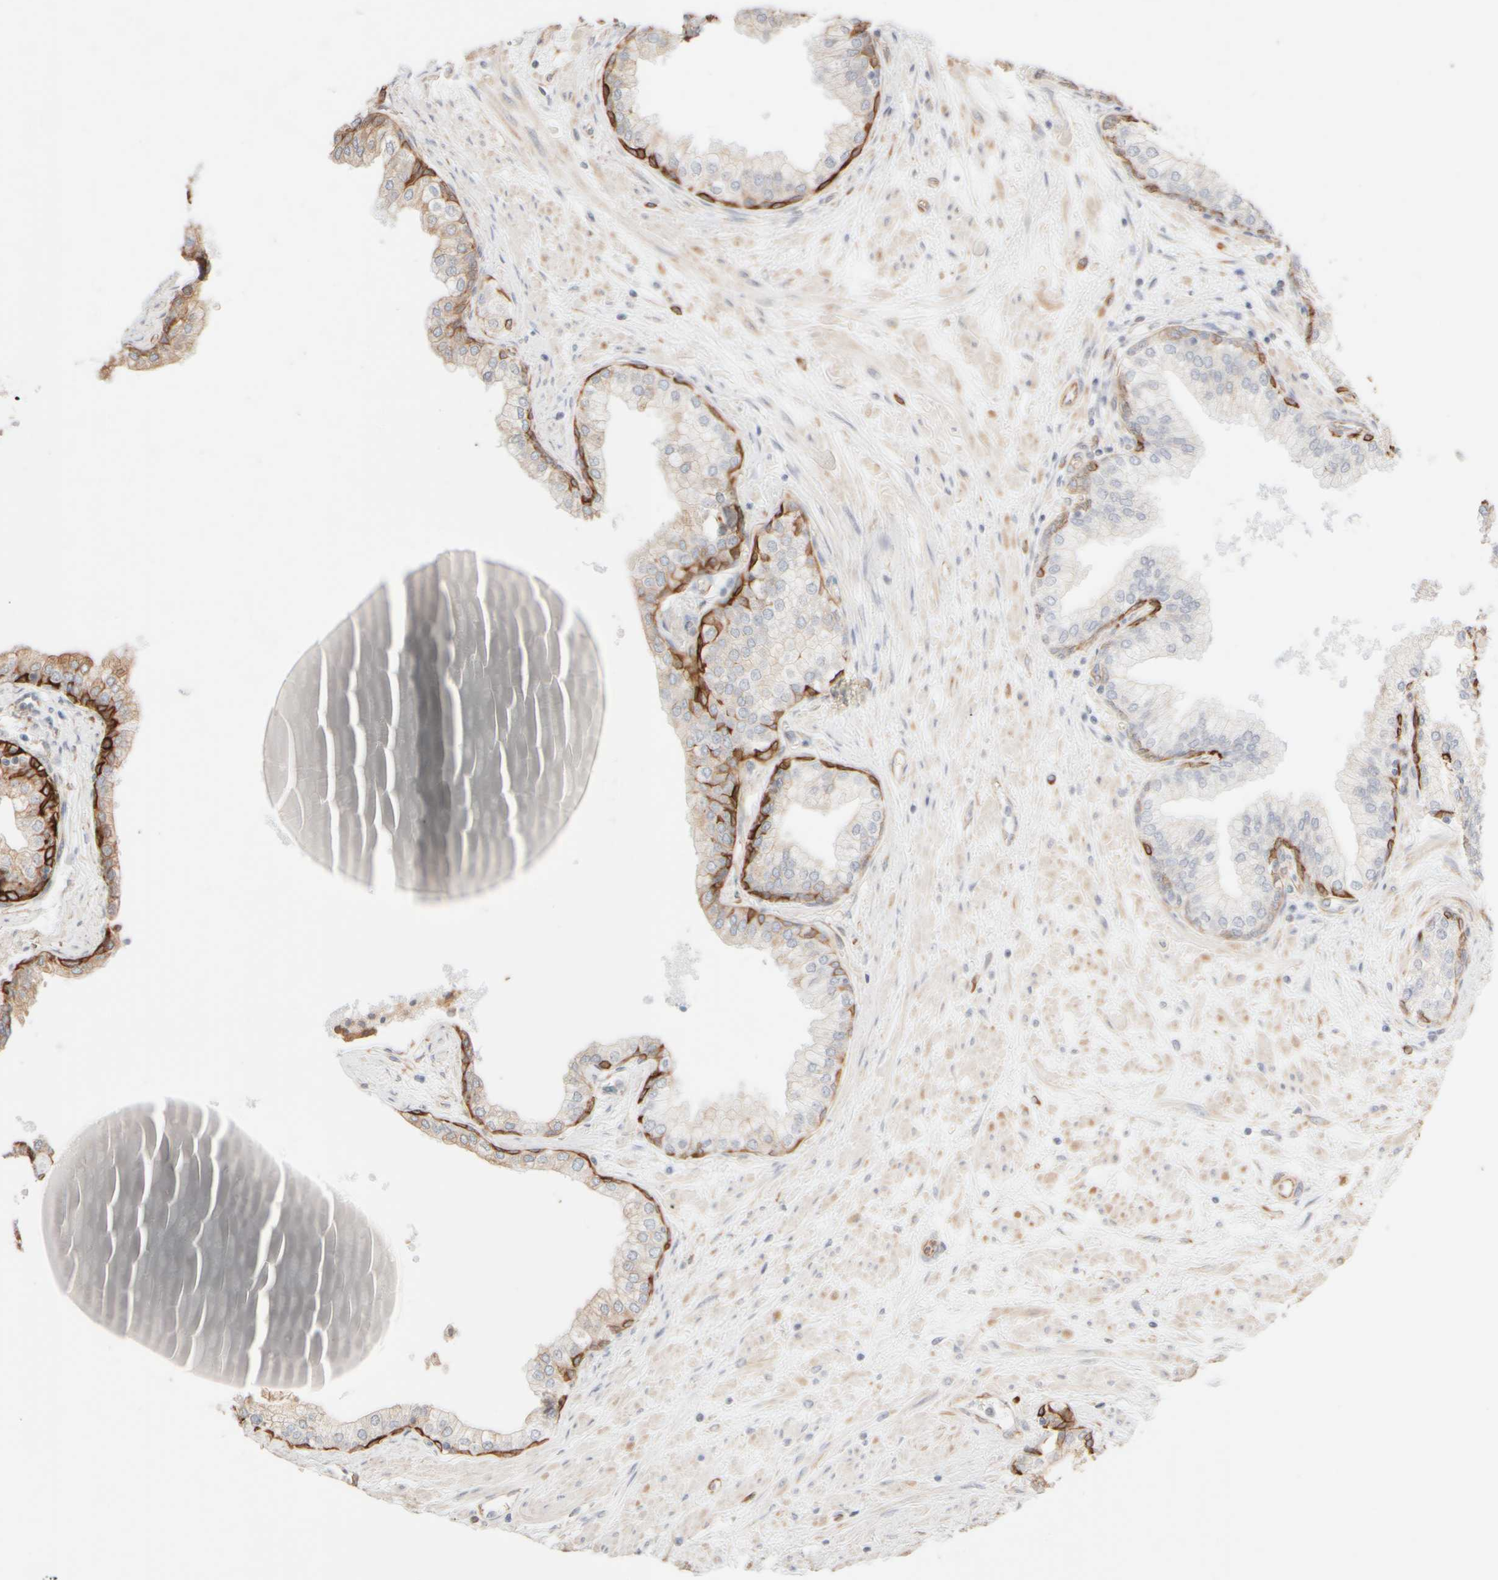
{"staining": {"intensity": "strong", "quantity": "<25%", "location": "cytoplasmic/membranous"}, "tissue": "prostate", "cell_type": "Glandular cells", "image_type": "normal", "snomed": [{"axis": "morphology", "description": "Normal tissue, NOS"}, {"axis": "morphology", "description": "Urothelial carcinoma, Low grade"}, {"axis": "topography", "description": "Urinary bladder"}, {"axis": "topography", "description": "Prostate"}], "caption": "Prostate stained with IHC shows strong cytoplasmic/membranous expression in approximately <25% of glandular cells.", "gene": "KRT15", "patient": {"sex": "male", "age": 60}}